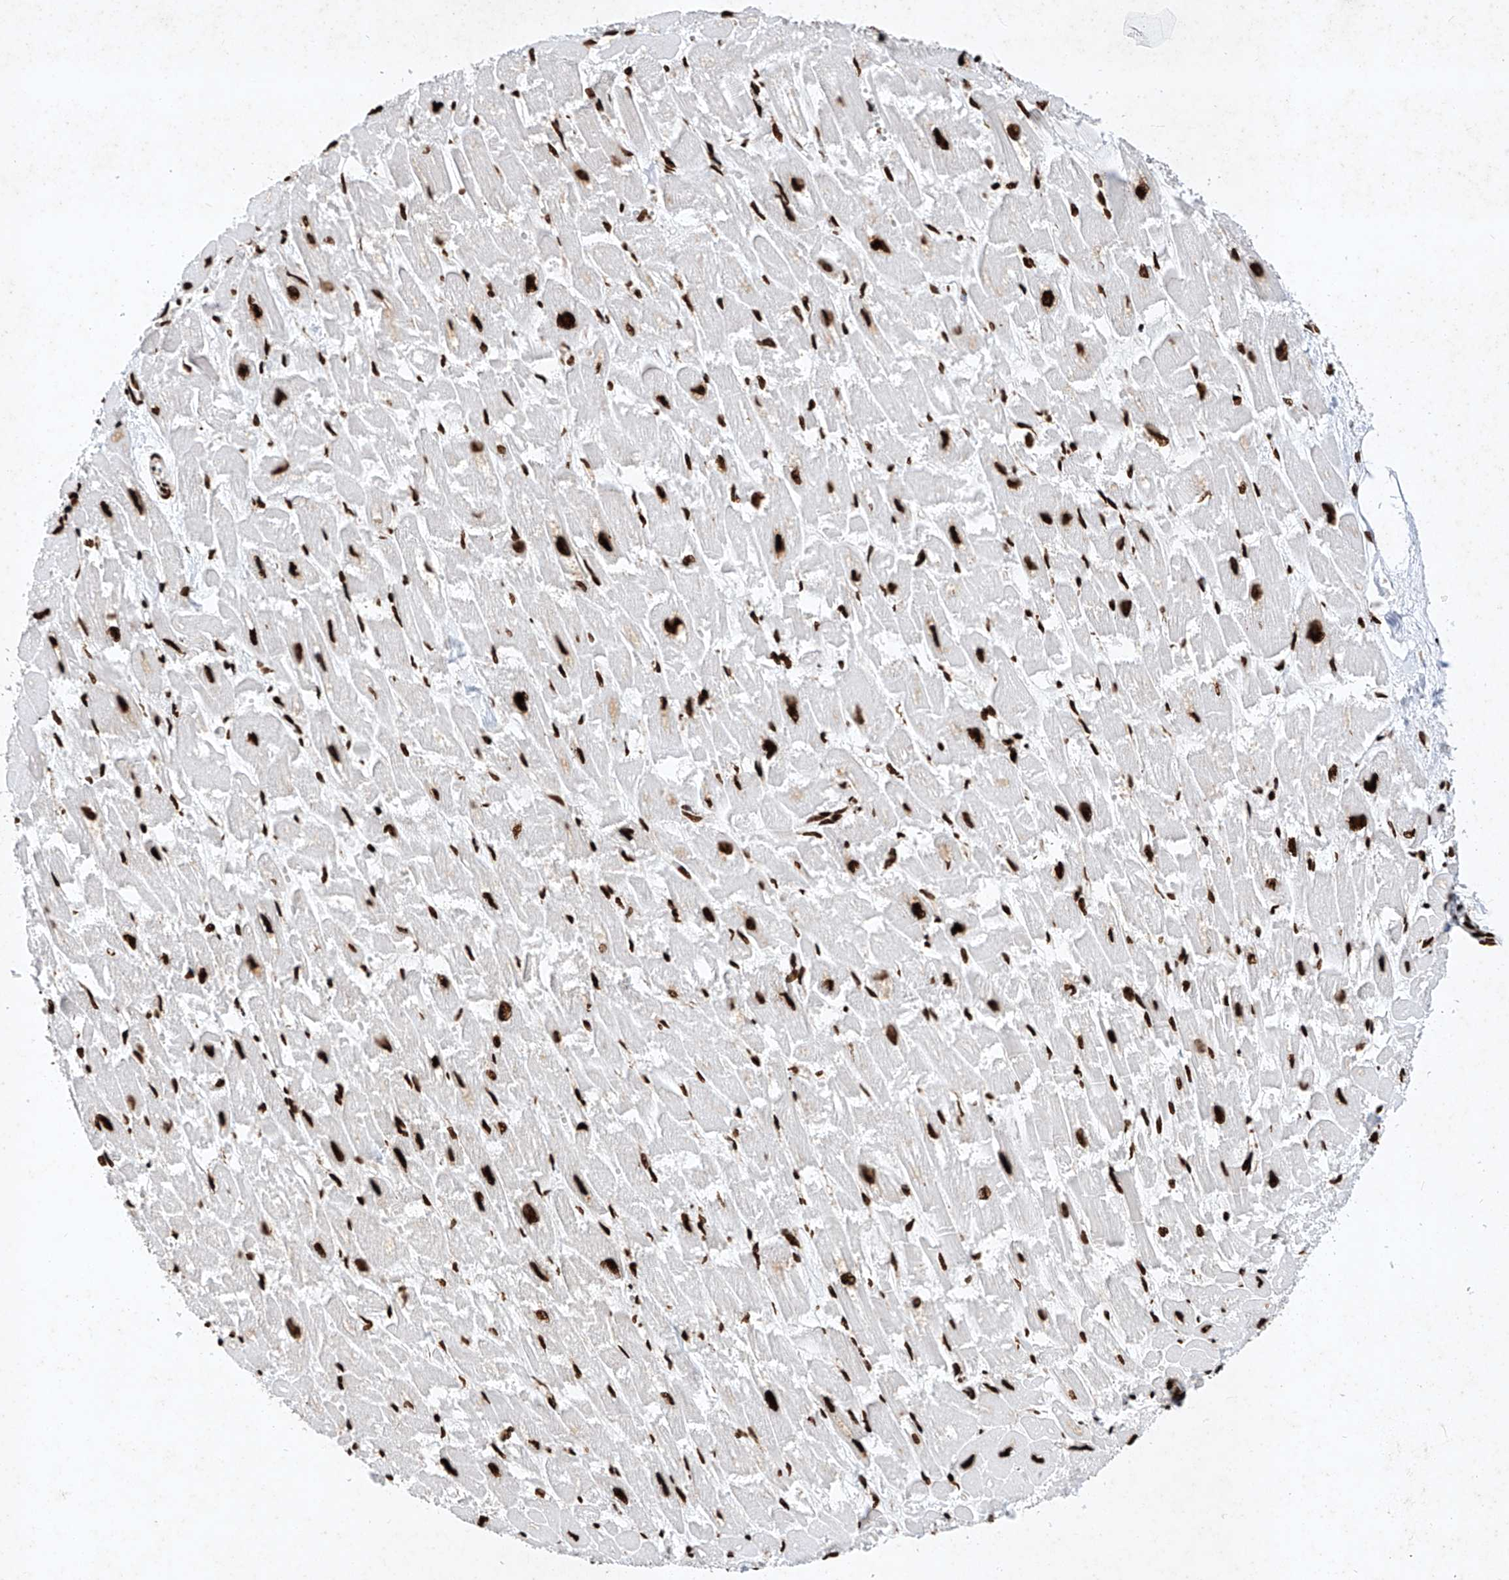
{"staining": {"intensity": "strong", "quantity": ">75%", "location": "nuclear"}, "tissue": "heart muscle", "cell_type": "Cardiomyocytes", "image_type": "normal", "snomed": [{"axis": "morphology", "description": "Normal tissue, NOS"}, {"axis": "topography", "description": "Heart"}], "caption": "A high-resolution image shows immunohistochemistry staining of normal heart muscle, which reveals strong nuclear positivity in approximately >75% of cardiomyocytes.", "gene": "SRSF6", "patient": {"sex": "male", "age": 54}}